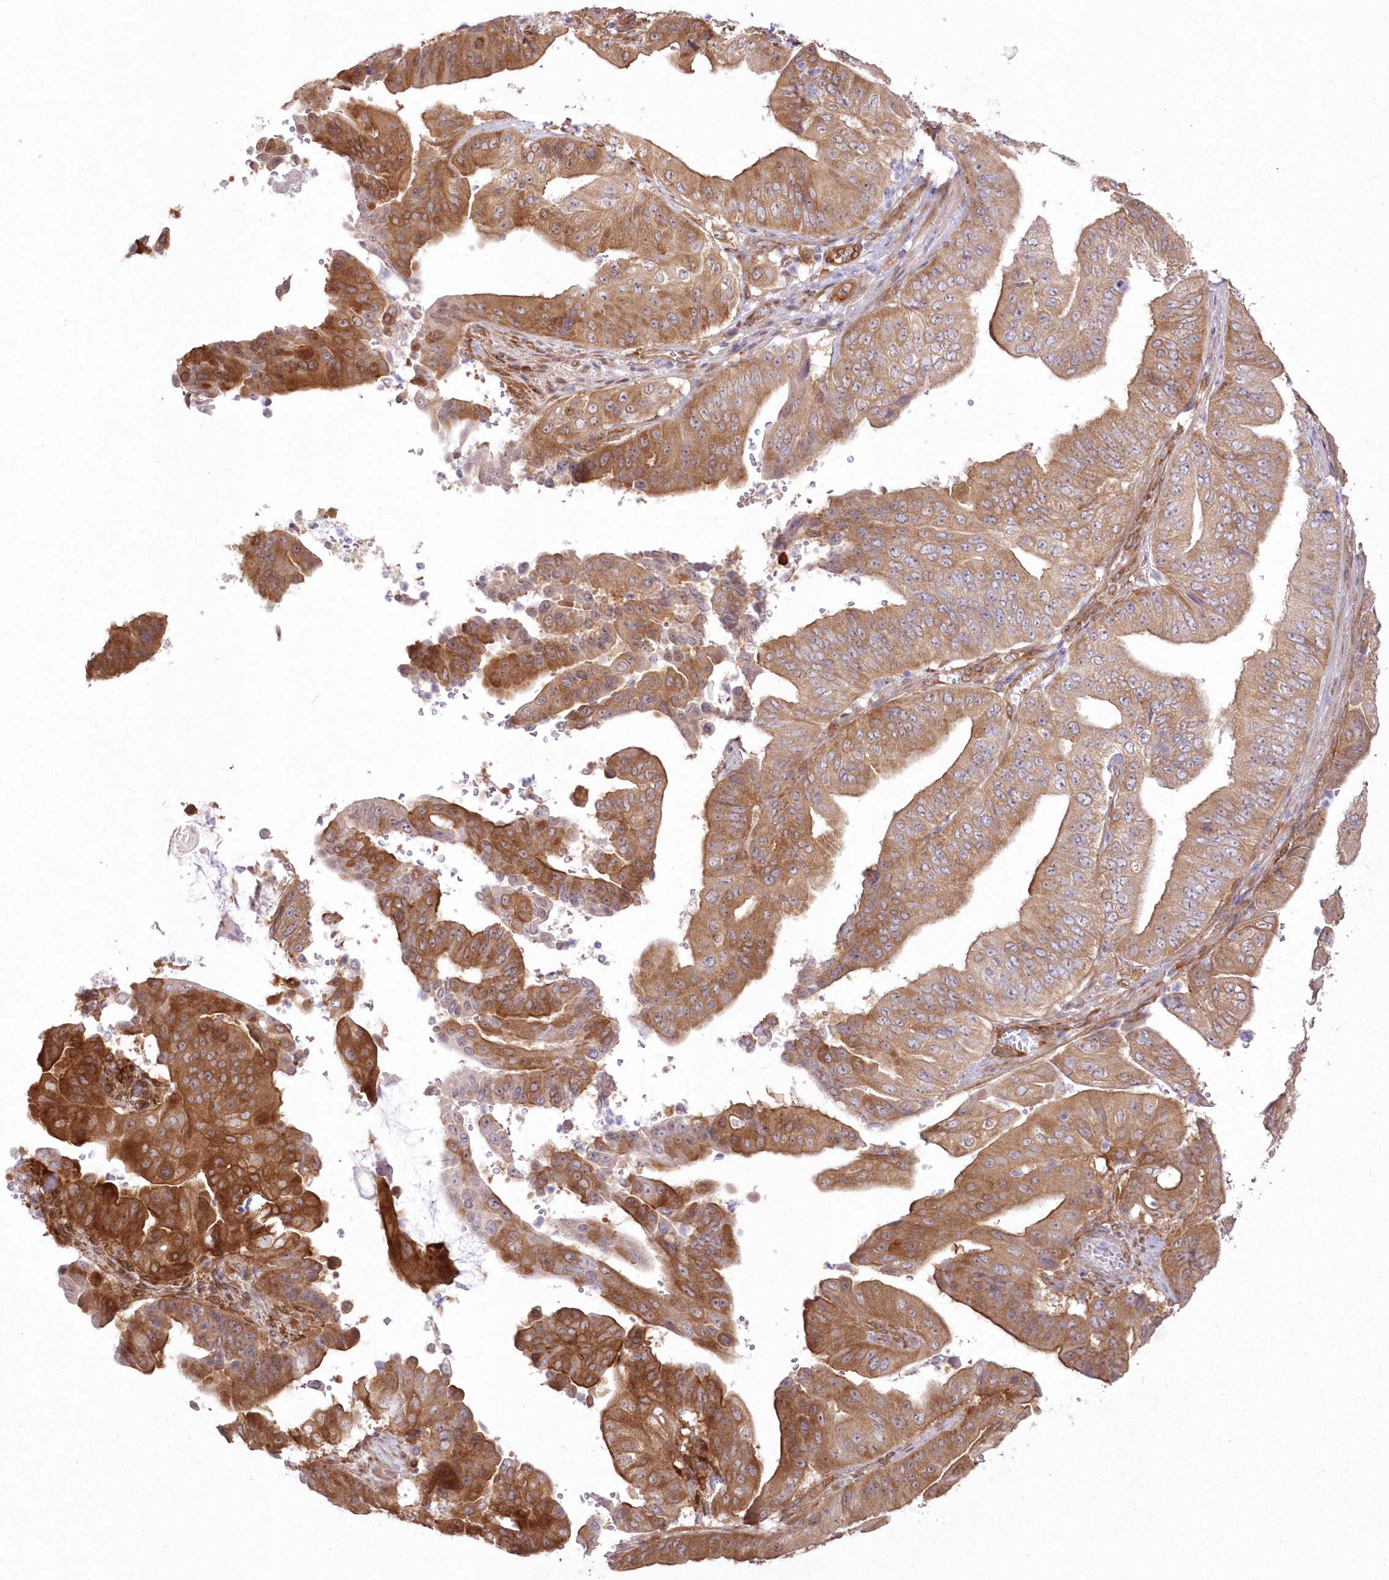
{"staining": {"intensity": "moderate", "quantity": ">75%", "location": "cytoplasmic/membranous"}, "tissue": "pancreatic cancer", "cell_type": "Tumor cells", "image_type": "cancer", "snomed": [{"axis": "morphology", "description": "Adenocarcinoma, NOS"}, {"axis": "topography", "description": "Pancreas"}], "caption": "IHC image of human adenocarcinoma (pancreatic) stained for a protein (brown), which reveals medium levels of moderate cytoplasmic/membranous staining in approximately >75% of tumor cells.", "gene": "SH3PXD2B", "patient": {"sex": "female", "age": 77}}